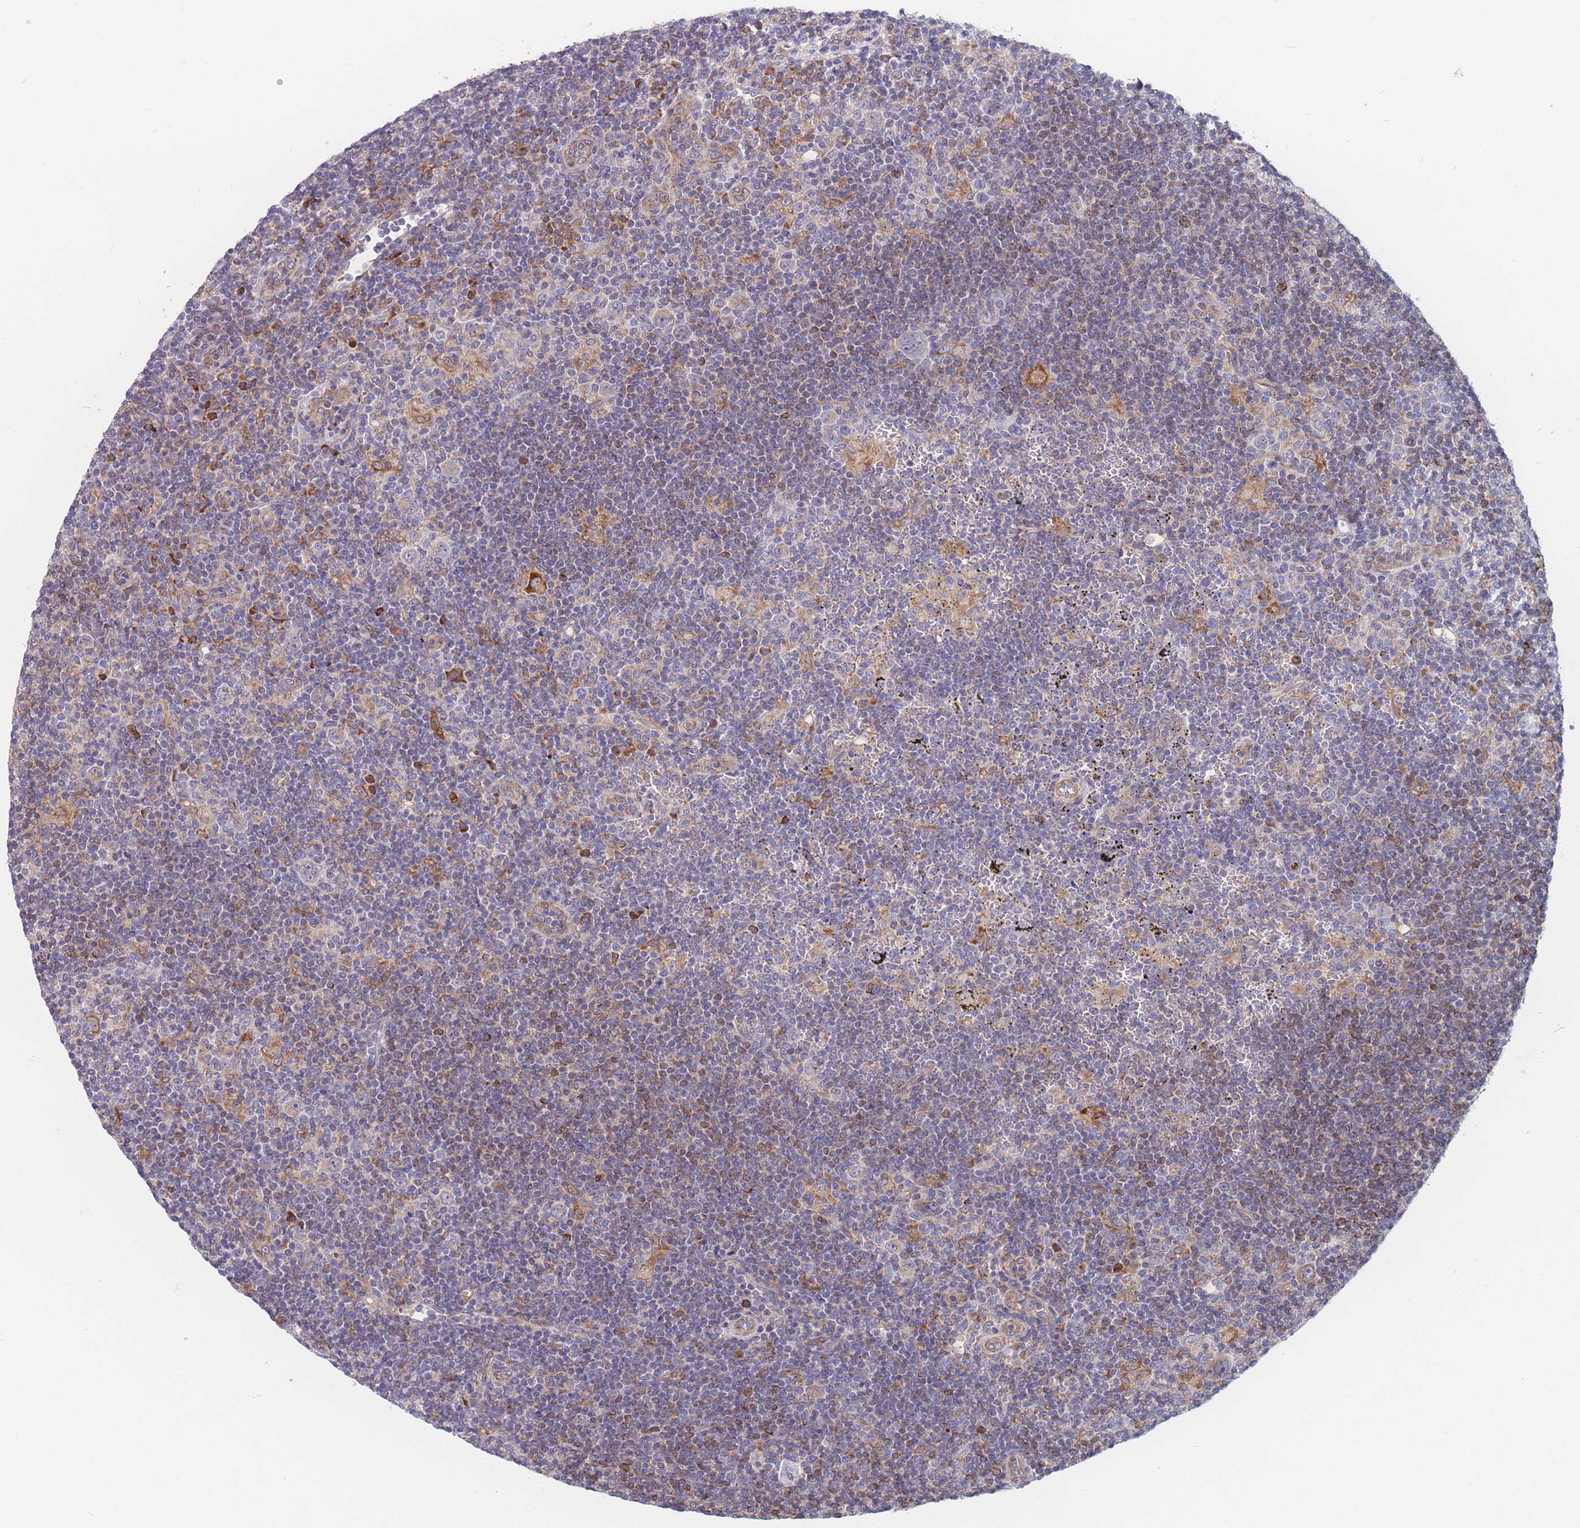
{"staining": {"intensity": "negative", "quantity": "none", "location": "none"}, "tissue": "lymphoma", "cell_type": "Tumor cells", "image_type": "cancer", "snomed": [{"axis": "morphology", "description": "Hodgkin's disease, NOS"}, {"axis": "topography", "description": "Lymph node"}], "caption": "This is an immunohistochemistry (IHC) photomicrograph of lymphoma. There is no expression in tumor cells.", "gene": "TMEM131L", "patient": {"sex": "female", "age": 57}}